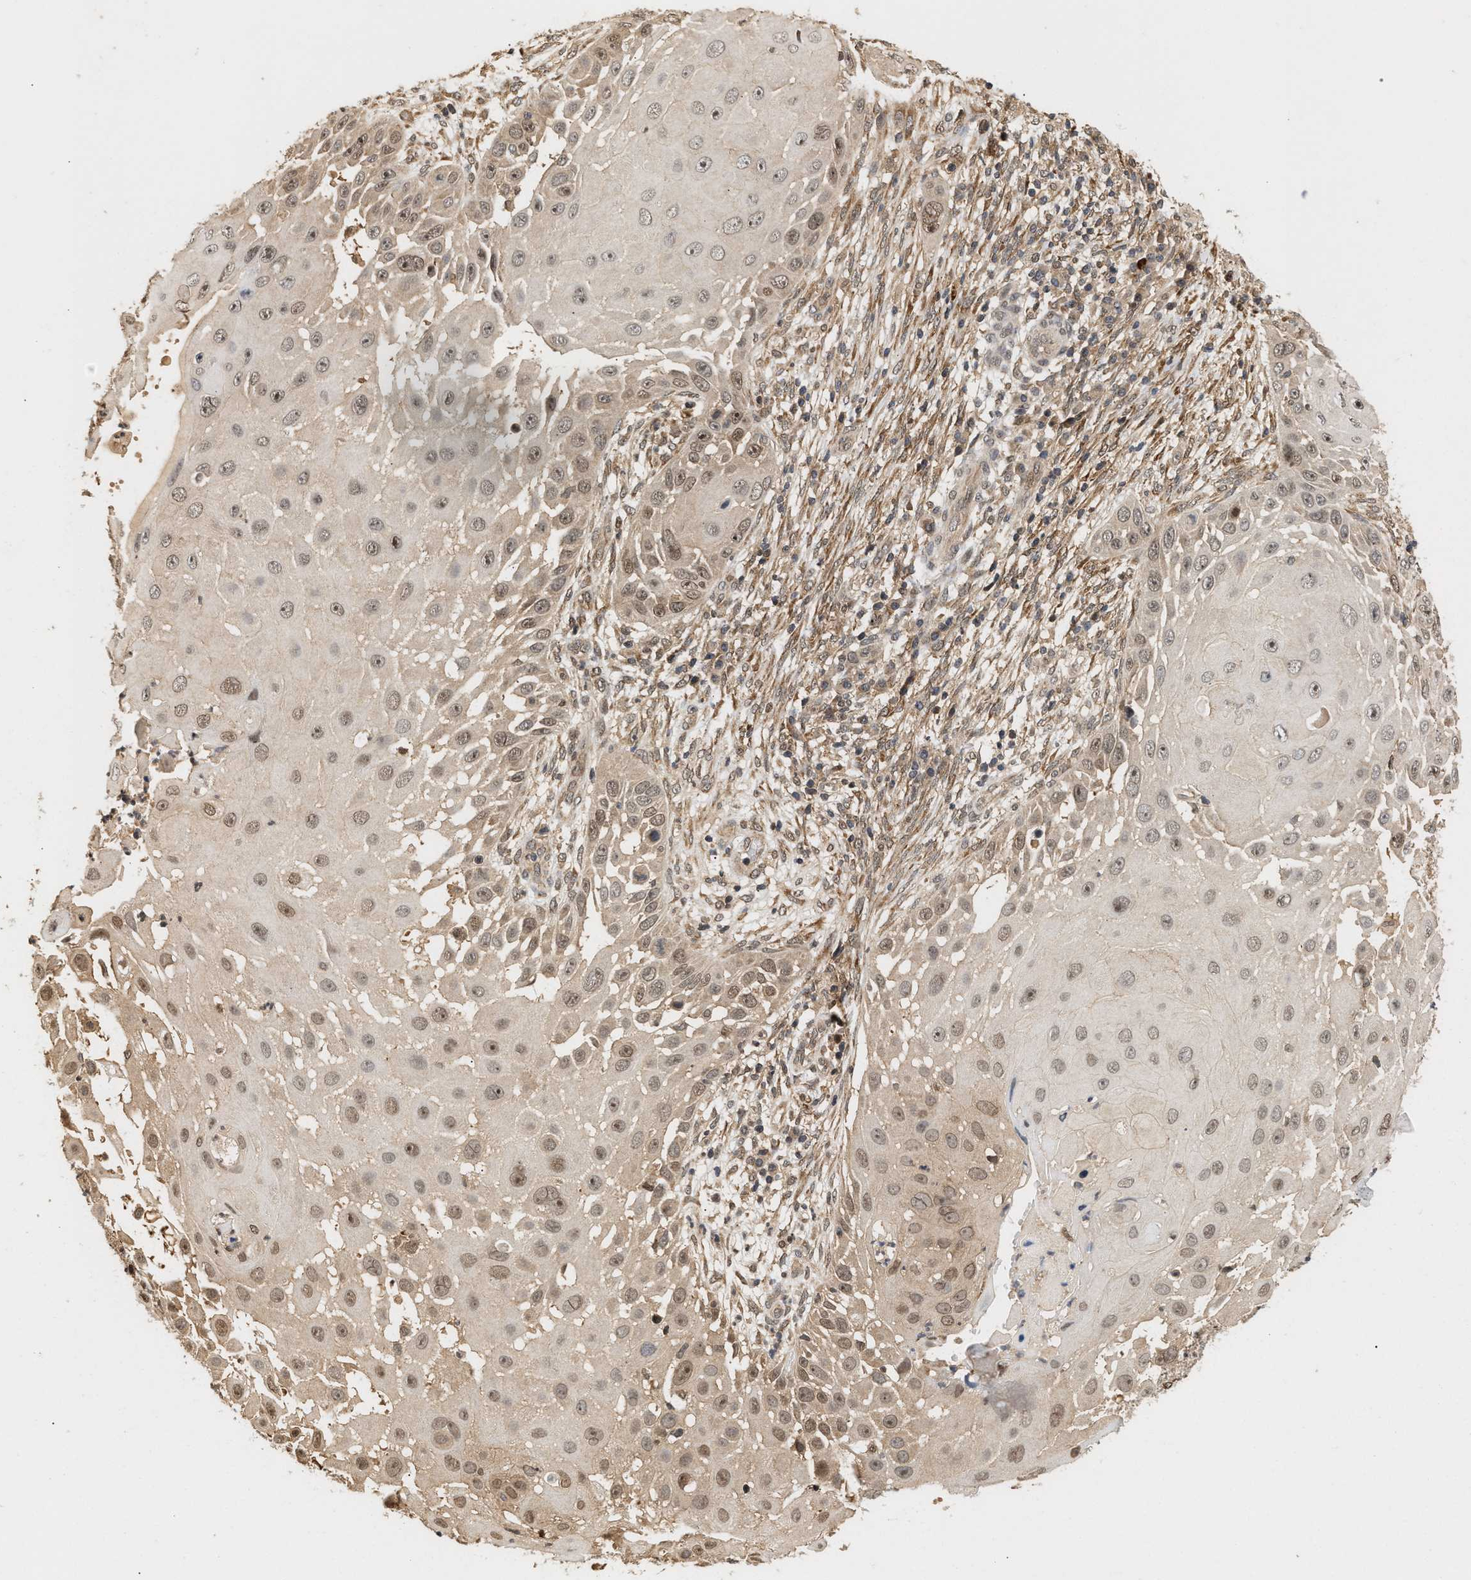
{"staining": {"intensity": "weak", "quantity": ">75%", "location": "cytoplasmic/membranous,nuclear"}, "tissue": "skin cancer", "cell_type": "Tumor cells", "image_type": "cancer", "snomed": [{"axis": "morphology", "description": "Squamous cell carcinoma, NOS"}, {"axis": "topography", "description": "Skin"}], "caption": "Immunohistochemical staining of squamous cell carcinoma (skin) demonstrates low levels of weak cytoplasmic/membranous and nuclear positivity in about >75% of tumor cells.", "gene": "ABHD5", "patient": {"sex": "female", "age": 44}}